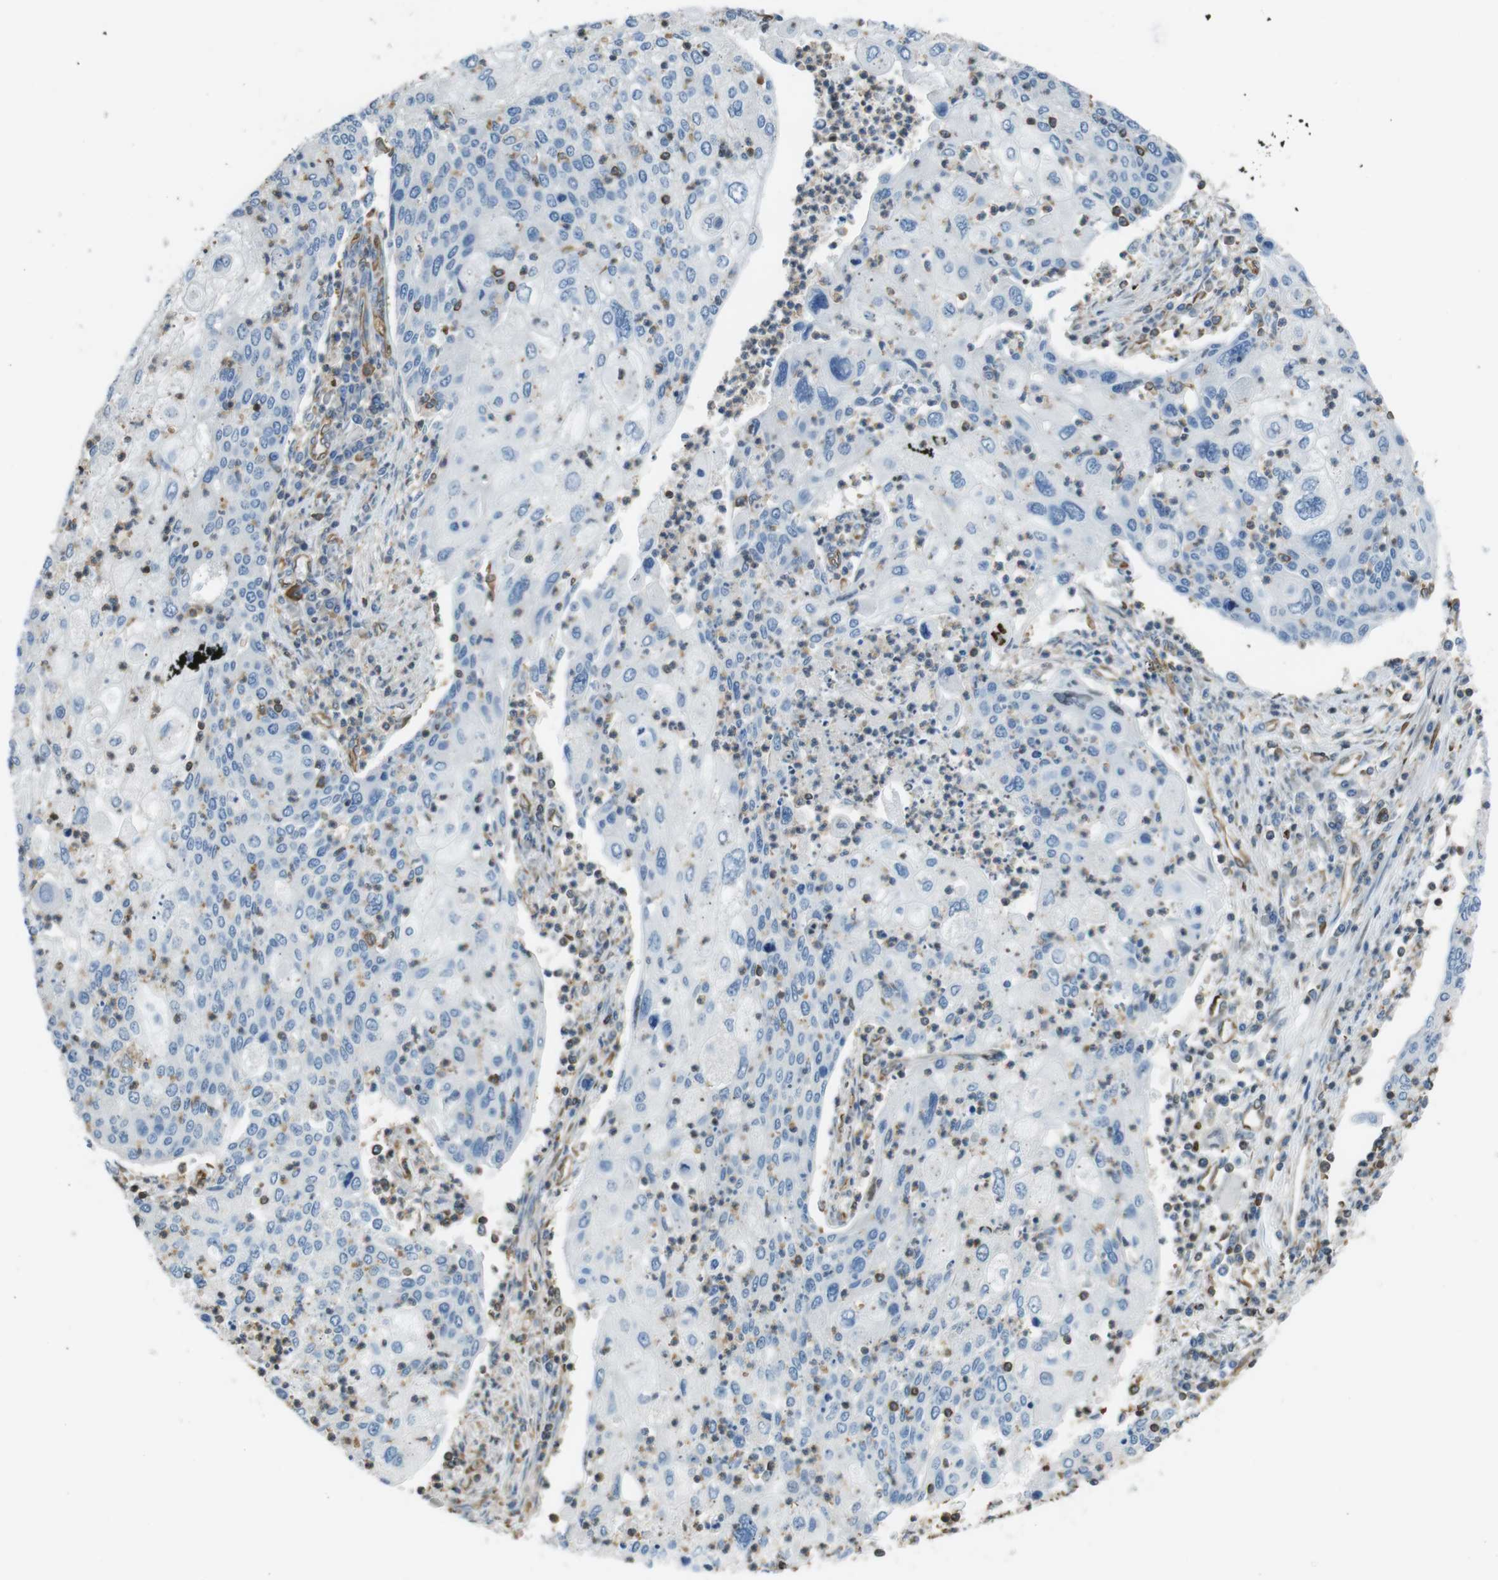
{"staining": {"intensity": "negative", "quantity": "none", "location": "none"}, "tissue": "cervical cancer", "cell_type": "Tumor cells", "image_type": "cancer", "snomed": [{"axis": "morphology", "description": "Squamous cell carcinoma, NOS"}, {"axis": "topography", "description": "Cervix"}], "caption": "Micrograph shows no significant protein staining in tumor cells of cervical cancer (squamous cell carcinoma).", "gene": "FCAR", "patient": {"sex": "female", "age": 40}}